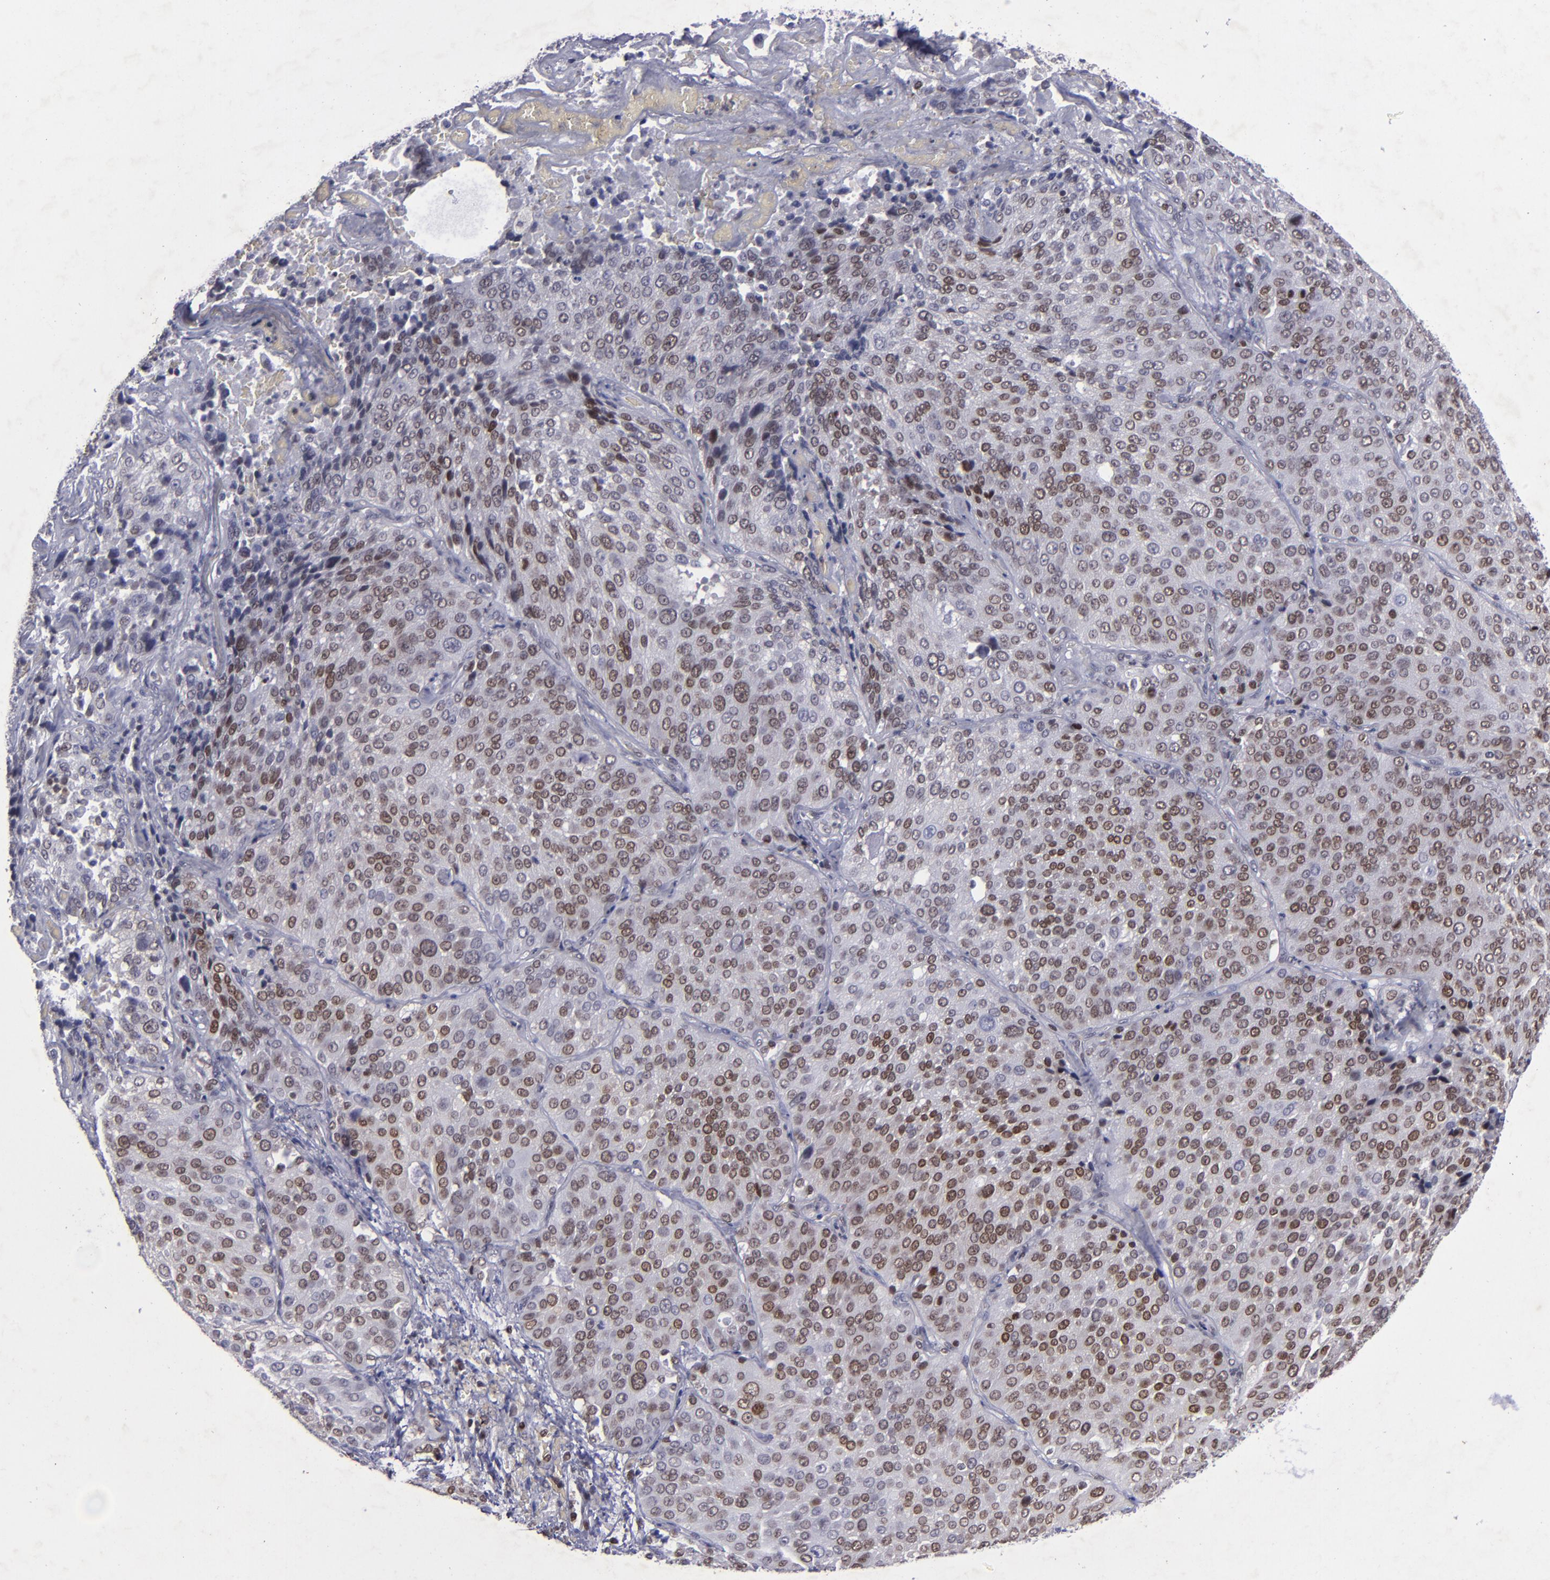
{"staining": {"intensity": "moderate", "quantity": ">75%", "location": "nuclear"}, "tissue": "lung cancer", "cell_type": "Tumor cells", "image_type": "cancer", "snomed": [{"axis": "morphology", "description": "Squamous cell carcinoma, NOS"}, {"axis": "topography", "description": "Lung"}], "caption": "This is an image of IHC staining of lung cancer (squamous cell carcinoma), which shows moderate staining in the nuclear of tumor cells.", "gene": "MGMT", "patient": {"sex": "male", "age": 54}}